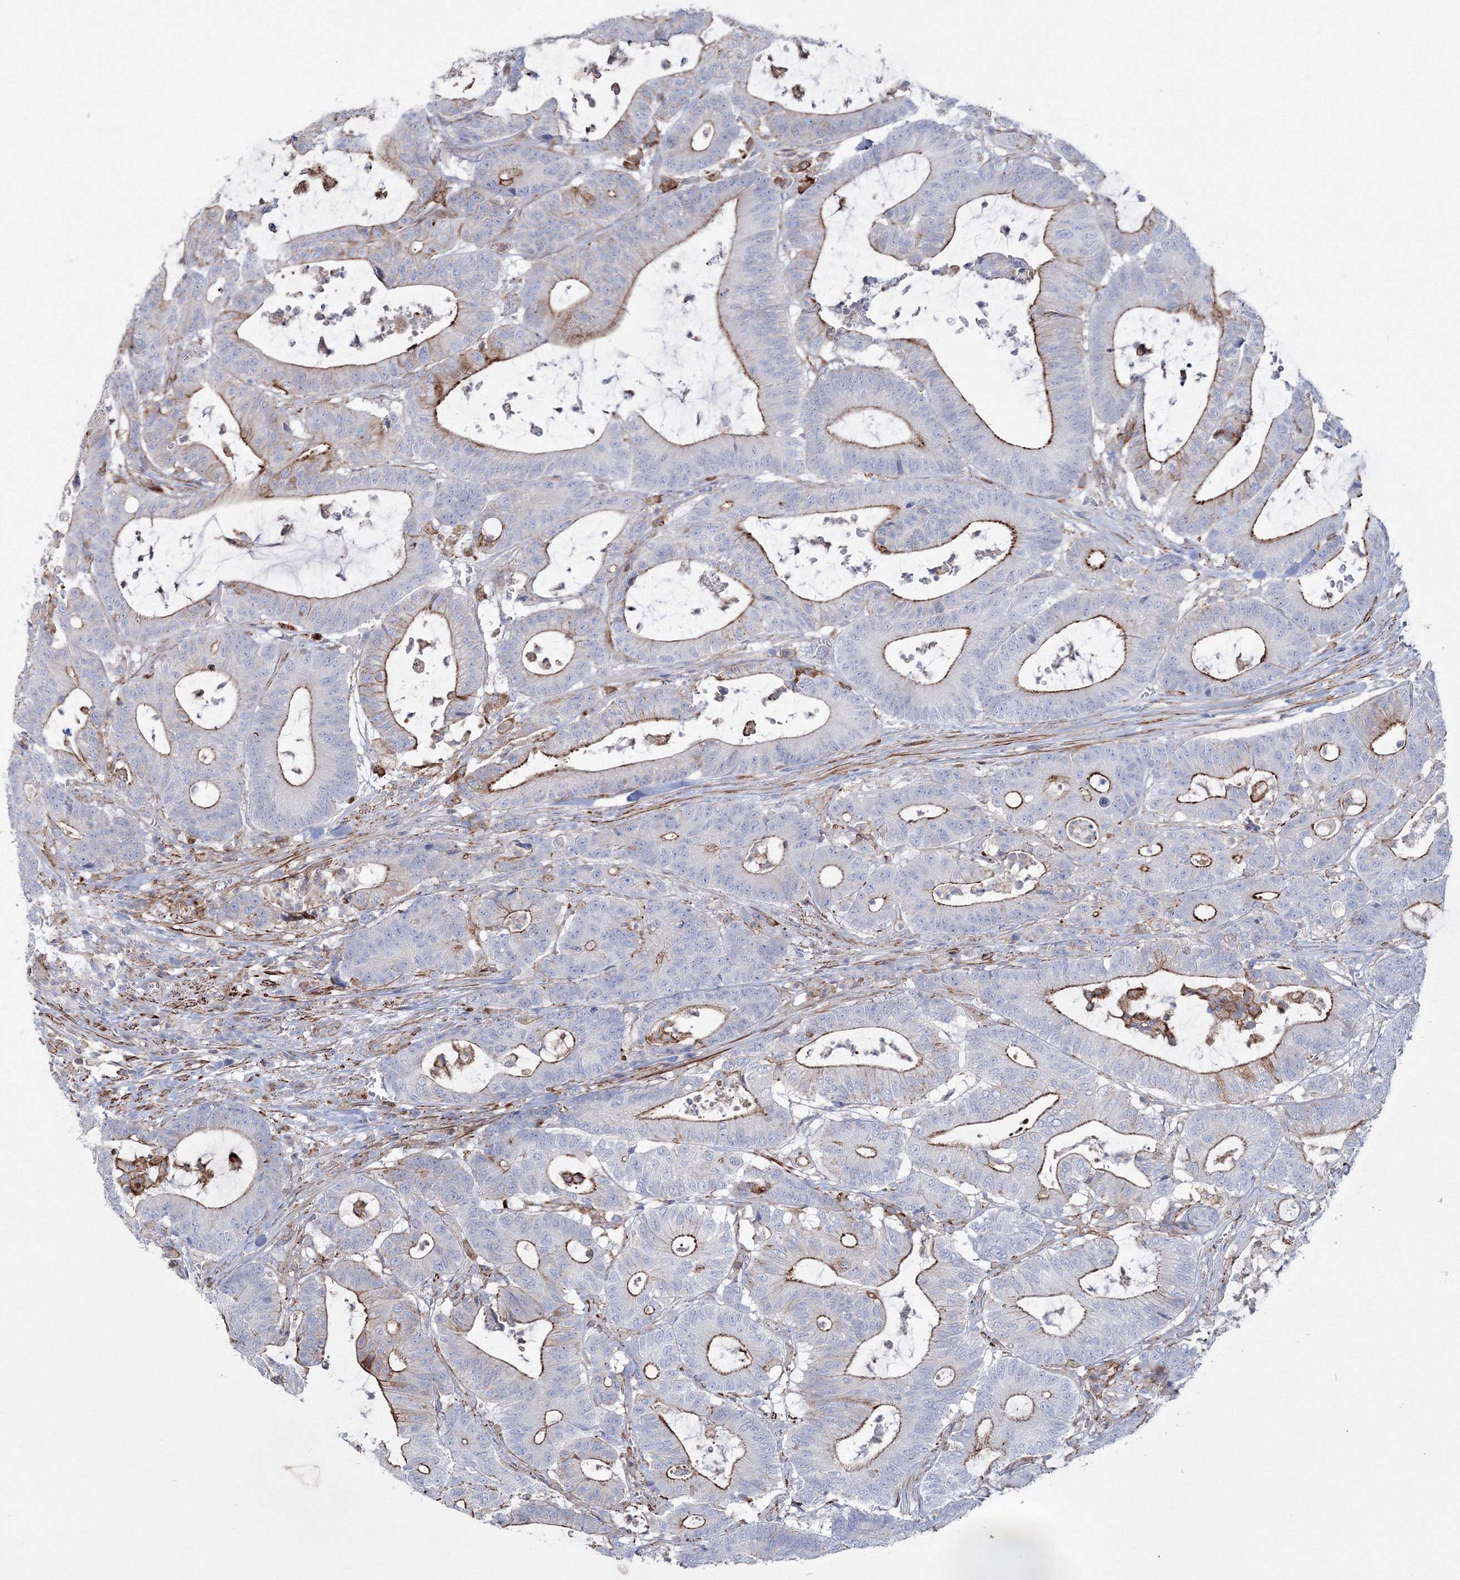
{"staining": {"intensity": "moderate", "quantity": "25%-75%", "location": "cytoplasmic/membranous"}, "tissue": "colorectal cancer", "cell_type": "Tumor cells", "image_type": "cancer", "snomed": [{"axis": "morphology", "description": "Adenocarcinoma, NOS"}, {"axis": "topography", "description": "Colon"}], "caption": "High-power microscopy captured an IHC image of adenocarcinoma (colorectal), revealing moderate cytoplasmic/membranous expression in about 25%-75% of tumor cells. The staining is performed using DAB (3,3'-diaminobenzidine) brown chromogen to label protein expression. The nuclei are counter-stained blue using hematoxylin.", "gene": "GPR82", "patient": {"sex": "female", "age": 84}}